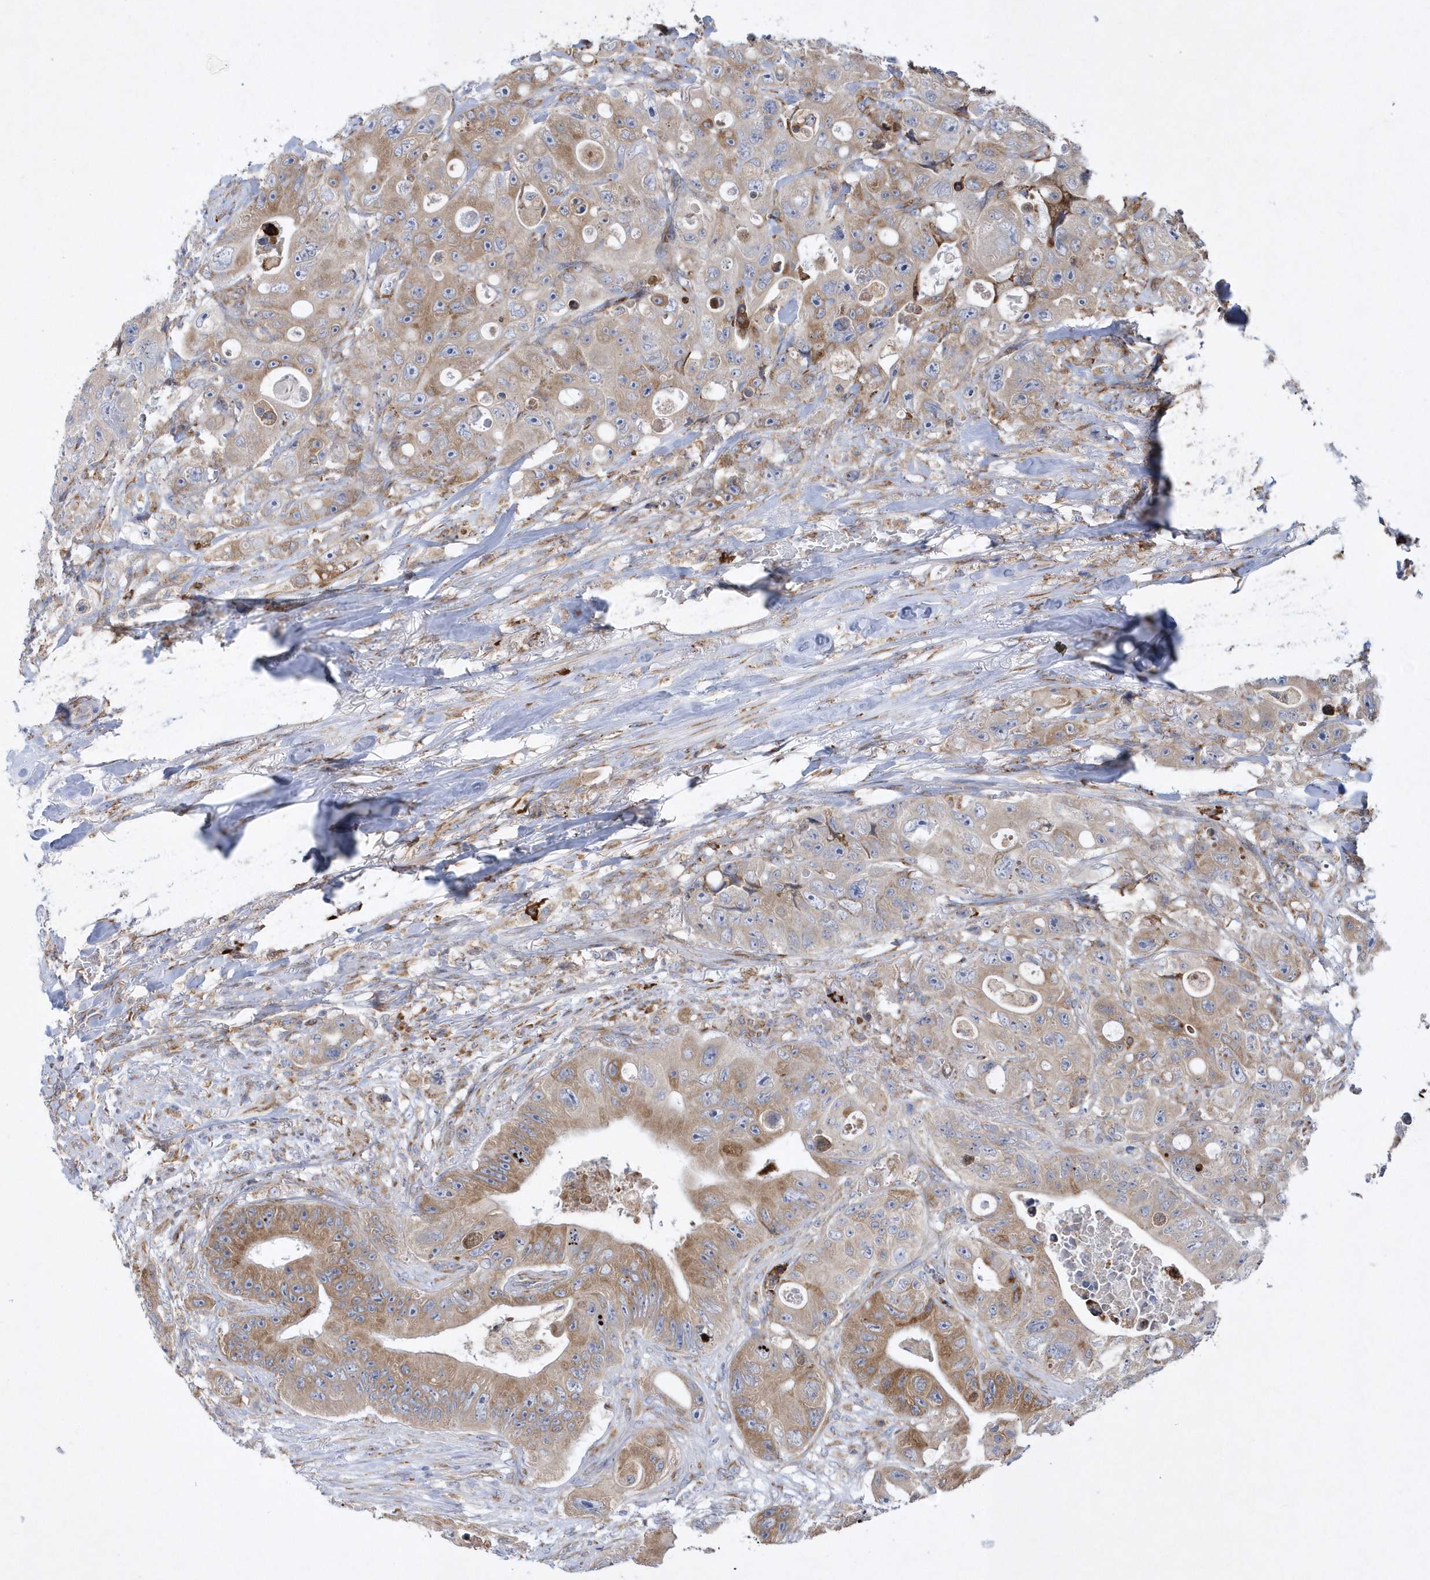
{"staining": {"intensity": "moderate", "quantity": "25%-75%", "location": "cytoplasmic/membranous"}, "tissue": "colorectal cancer", "cell_type": "Tumor cells", "image_type": "cancer", "snomed": [{"axis": "morphology", "description": "Adenocarcinoma, NOS"}, {"axis": "topography", "description": "Colon"}], "caption": "This is a photomicrograph of IHC staining of colorectal adenocarcinoma, which shows moderate positivity in the cytoplasmic/membranous of tumor cells.", "gene": "MED31", "patient": {"sex": "female", "age": 46}}